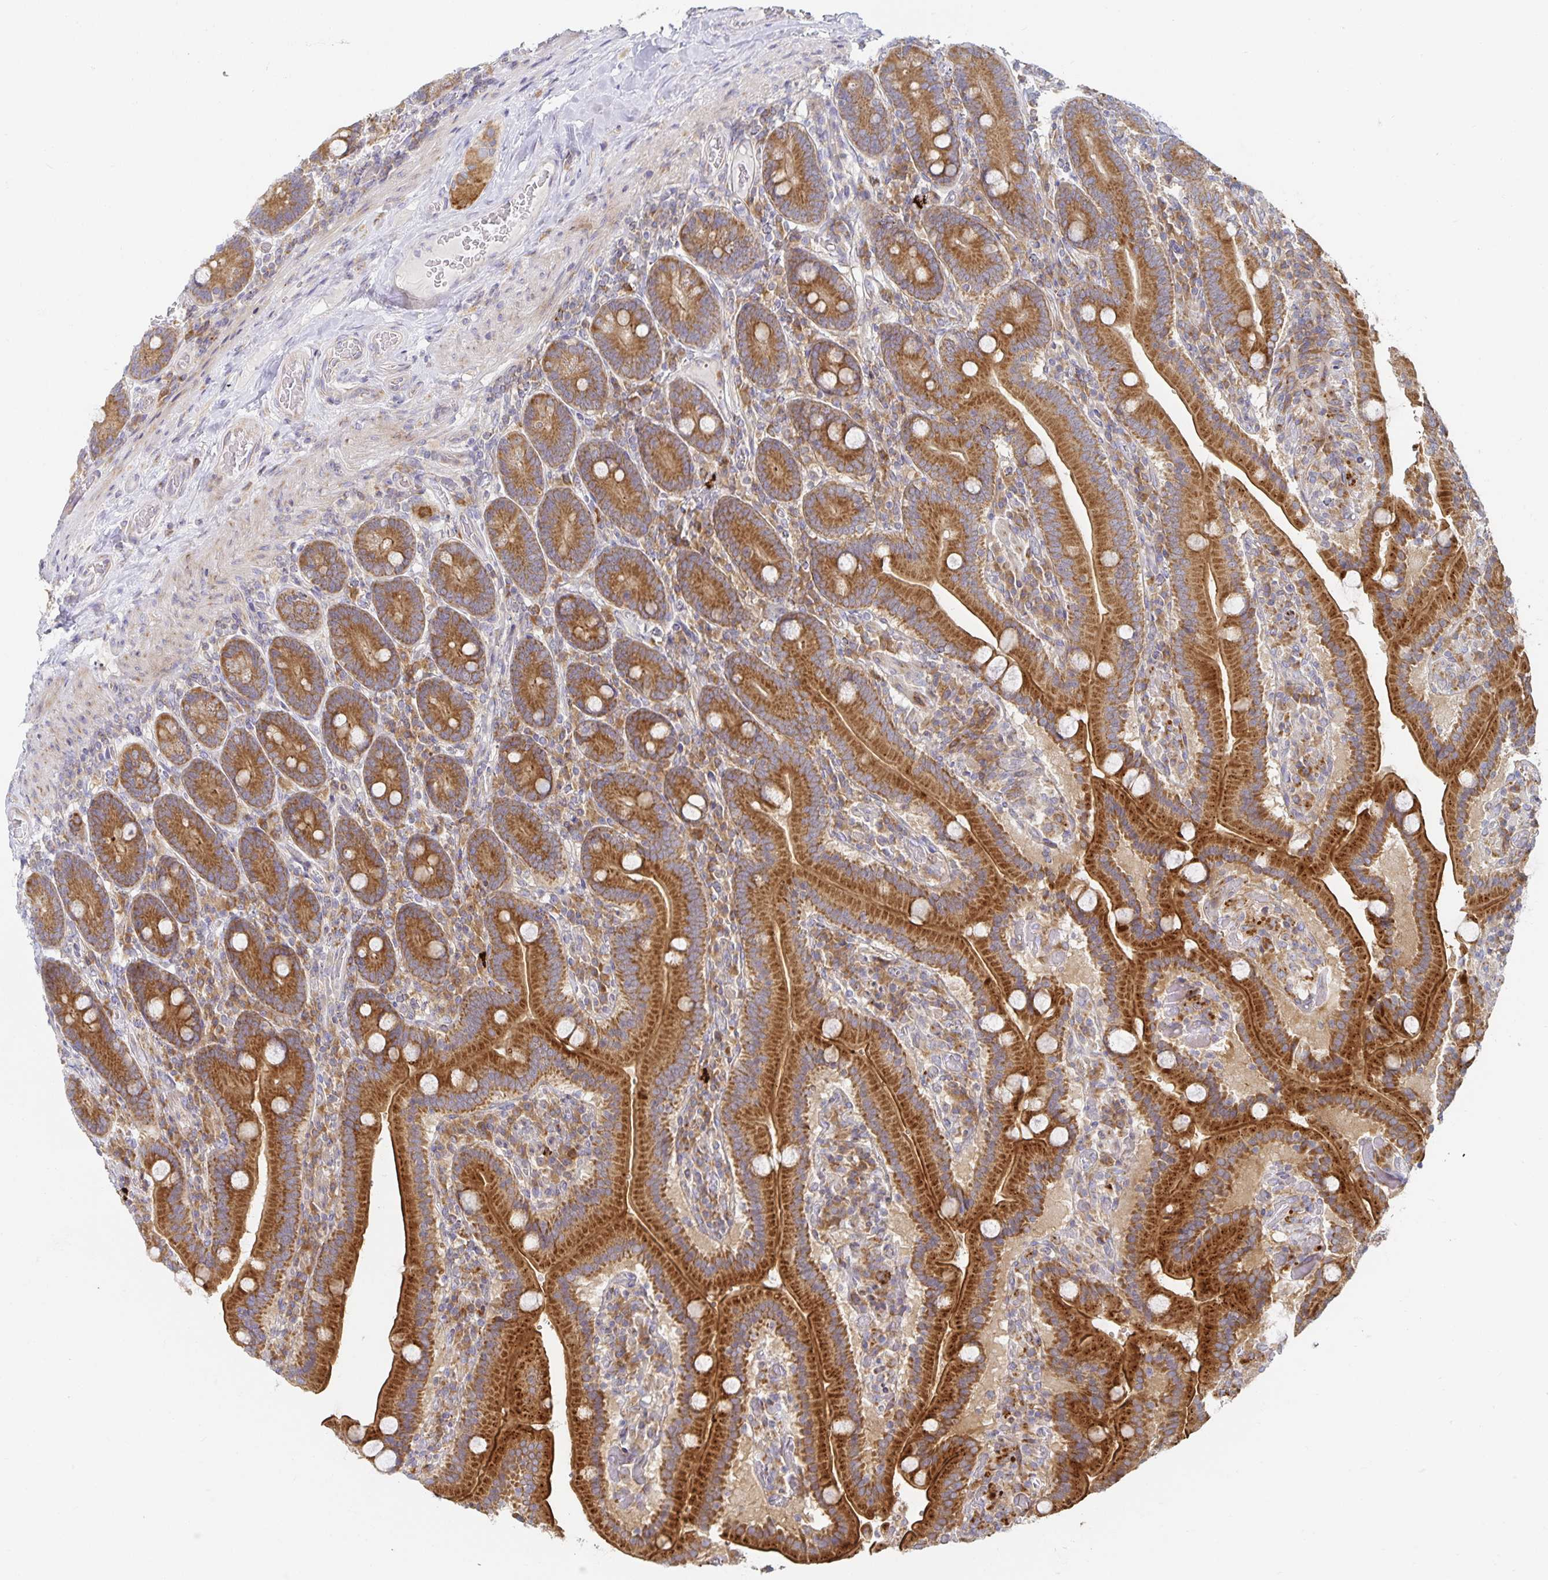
{"staining": {"intensity": "strong", "quantity": ">75%", "location": "cytoplasmic/membranous"}, "tissue": "duodenum", "cell_type": "Glandular cells", "image_type": "normal", "snomed": [{"axis": "morphology", "description": "Normal tissue, NOS"}, {"axis": "topography", "description": "Duodenum"}], "caption": "A brown stain shows strong cytoplasmic/membranous expression of a protein in glandular cells of unremarkable duodenum. (Stains: DAB in brown, nuclei in blue, Microscopy: brightfield microscopy at high magnification).", "gene": "NOMO1", "patient": {"sex": "female", "age": 62}}